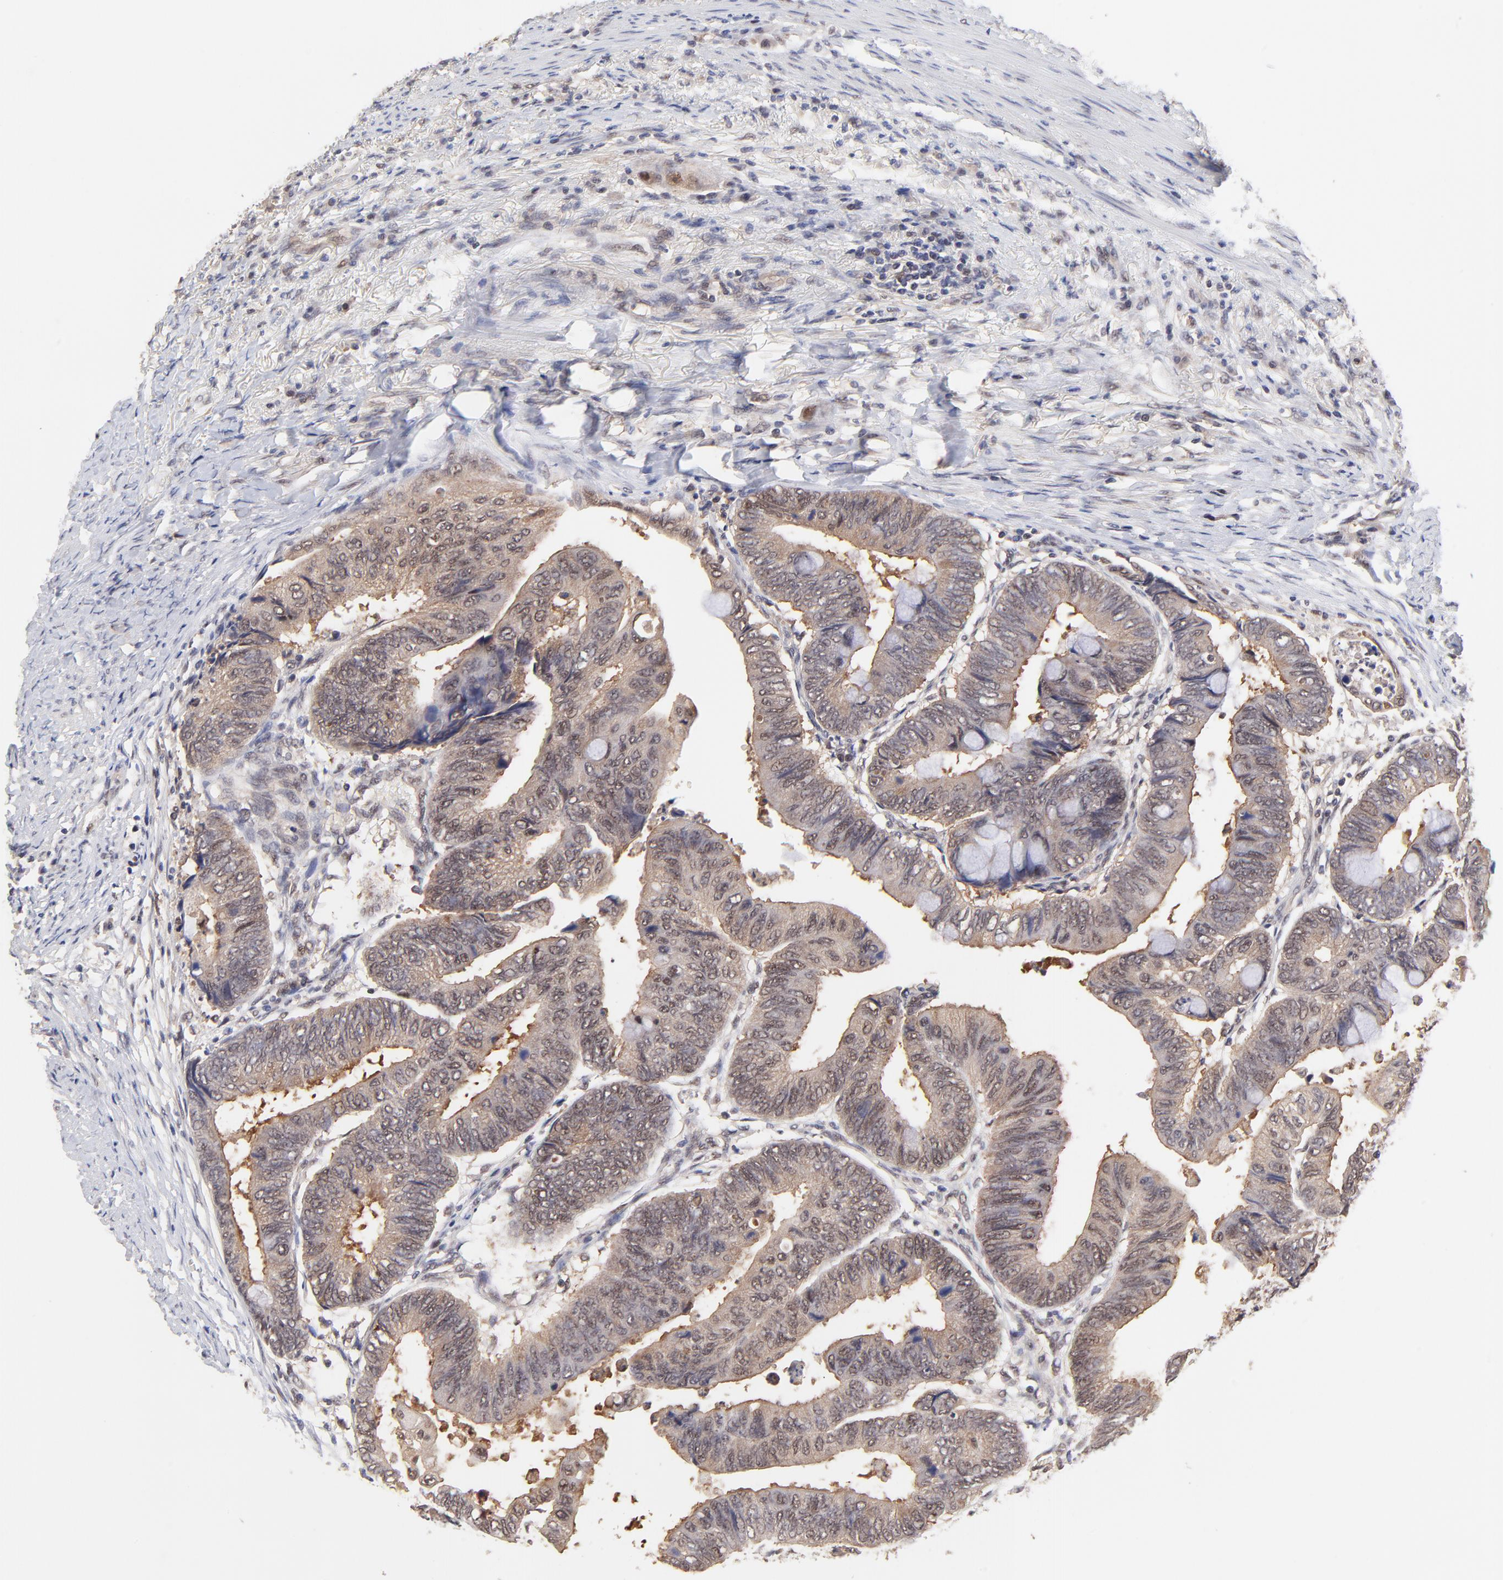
{"staining": {"intensity": "weak", "quantity": "25%-75%", "location": "cytoplasmic/membranous,nuclear"}, "tissue": "colorectal cancer", "cell_type": "Tumor cells", "image_type": "cancer", "snomed": [{"axis": "morphology", "description": "Normal tissue, NOS"}, {"axis": "morphology", "description": "Adenocarcinoma, NOS"}, {"axis": "topography", "description": "Rectum"}, {"axis": "topography", "description": "Peripheral nerve tissue"}], "caption": "Weak cytoplasmic/membranous and nuclear expression is identified in about 25%-75% of tumor cells in colorectal cancer.", "gene": "PSMC4", "patient": {"sex": "male", "age": 92}}